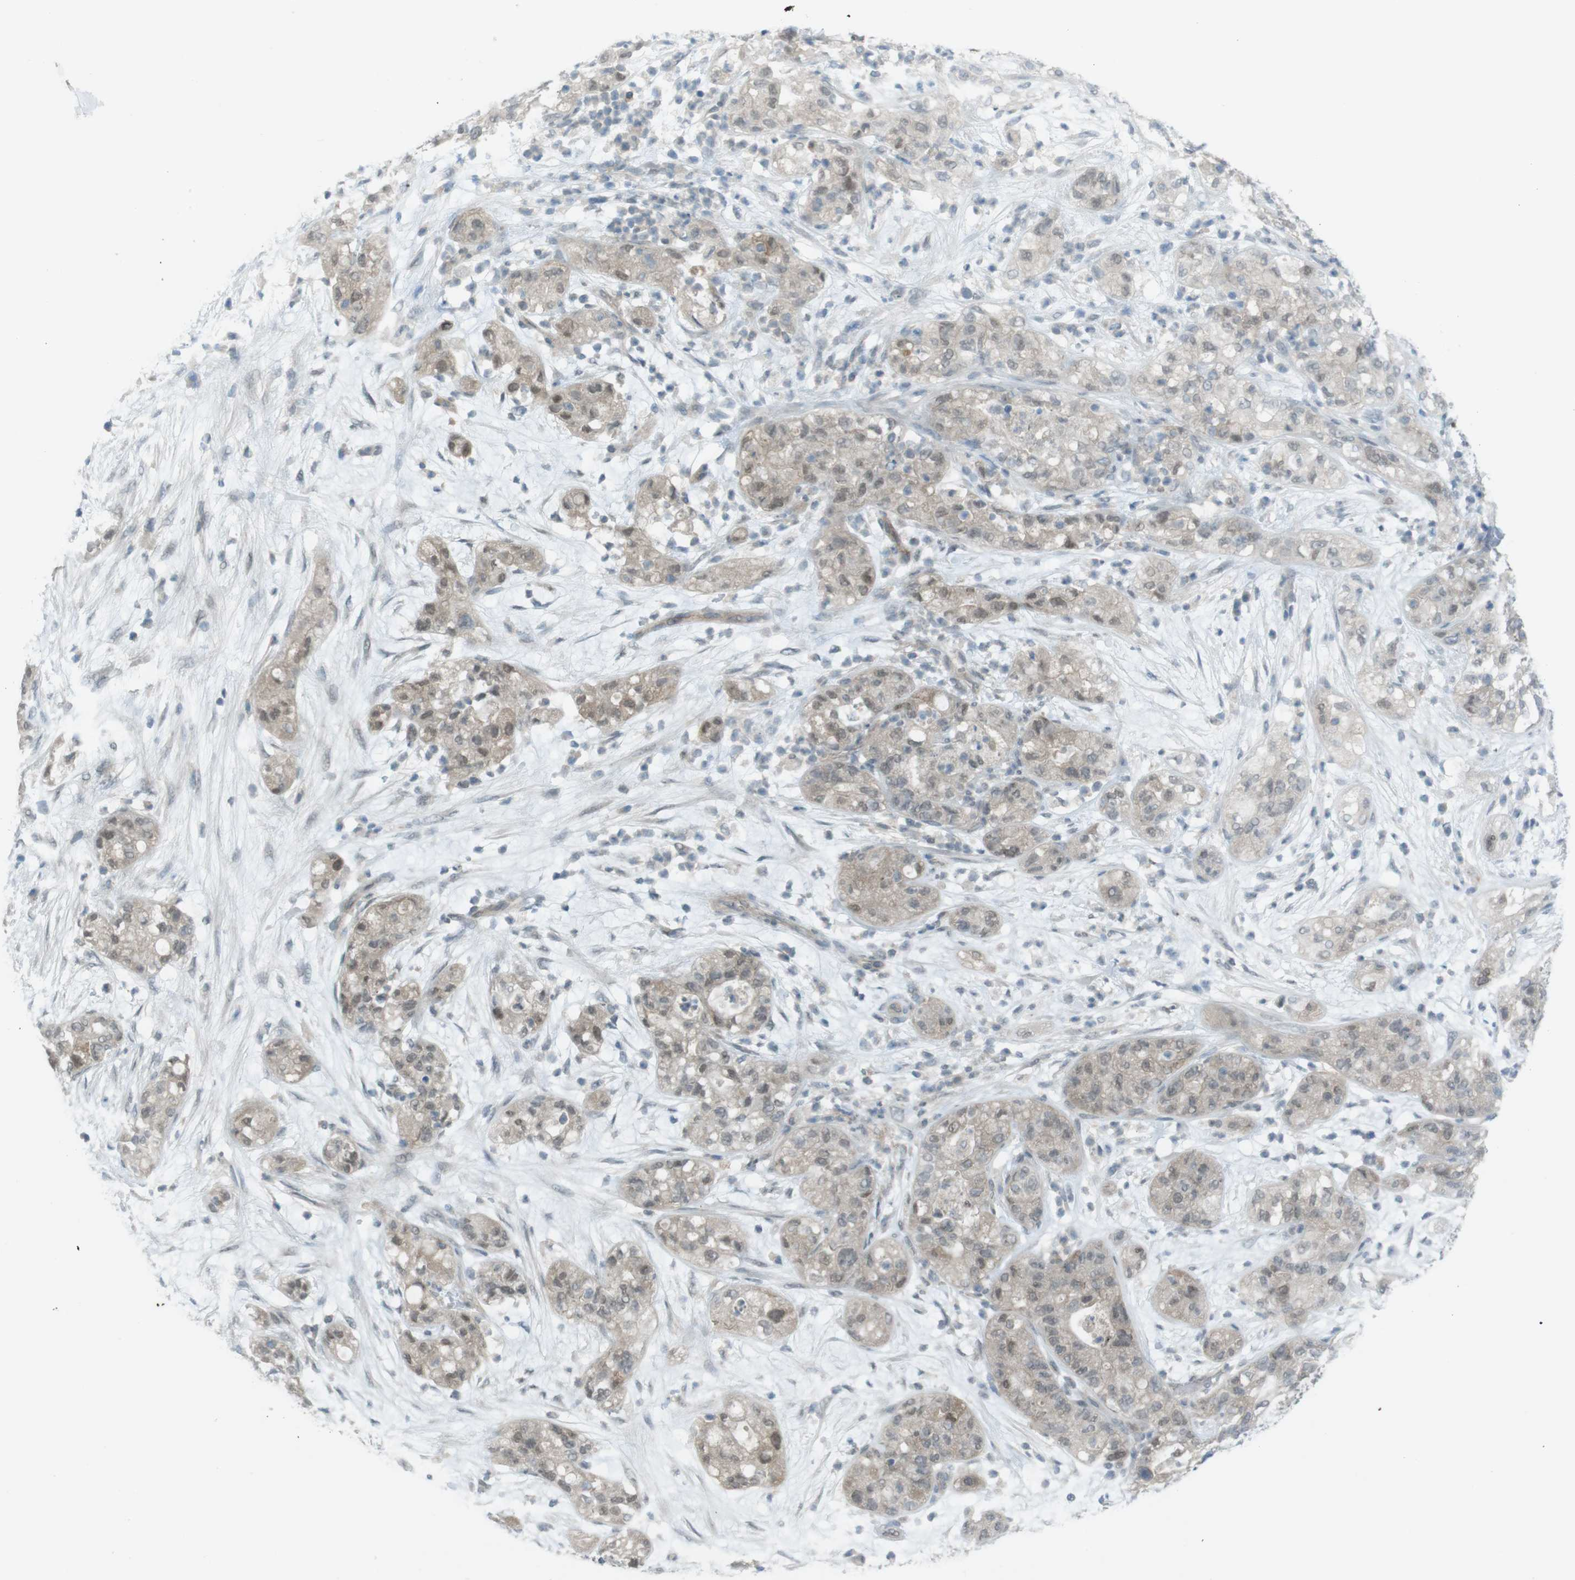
{"staining": {"intensity": "weak", "quantity": ">75%", "location": "cytoplasmic/membranous,nuclear"}, "tissue": "pancreatic cancer", "cell_type": "Tumor cells", "image_type": "cancer", "snomed": [{"axis": "morphology", "description": "Adenocarcinoma, NOS"}, {"axis": "topography", "description": "Pancreas"}], "caption": "Protein expression analysis of human pancreatic cancer (adenocarcinoma) reveals weak cytoplasmic/membranous and nuclear expression in about >75% of tumor cells. (Stains: DAB in brown, nuclei in blue, Microscopy: brightfield microscopy at high magnification).", "gene": "ZDHHC20", "patient": {"sex": "female", "age": 78}}